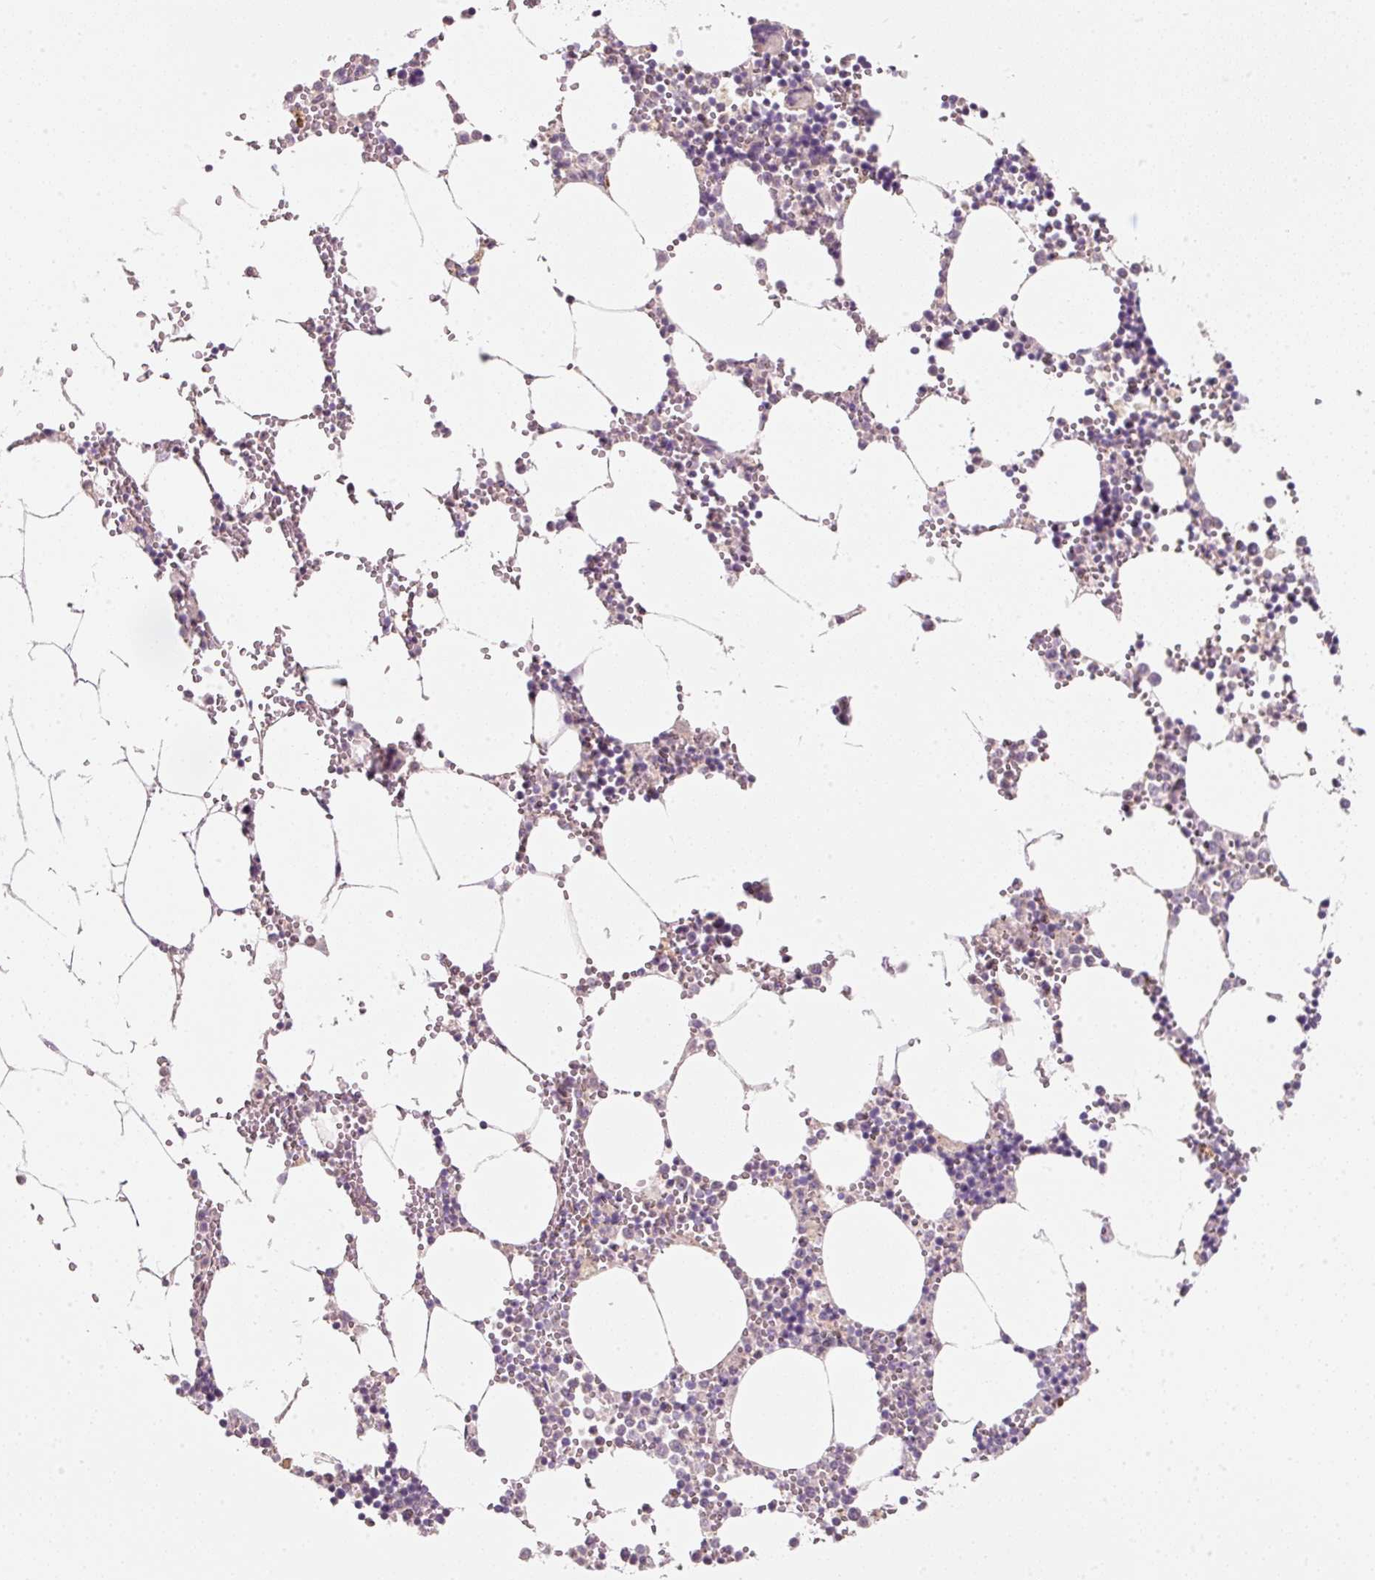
{"staining": {"intensity": "negative", "quantity": "none", "location": "none"}, "tissue": "bone marrow", "cell_type": "Hematopoietic cells", "image_type": "normal", "snomed": [{"axis": "morphology", "description": "Normal tissue, NOS"}, {"axis": "topography", "description": "Bone marrow"}], "caption": "Immunohistochemistry (IHC) image of normal bone marrow: human bone marrow stained with DAB exhibits no significant protein staining in hematopoietic cells.", "gene": "TIRAP", "patient": {"sex": "male", "age": 54}}